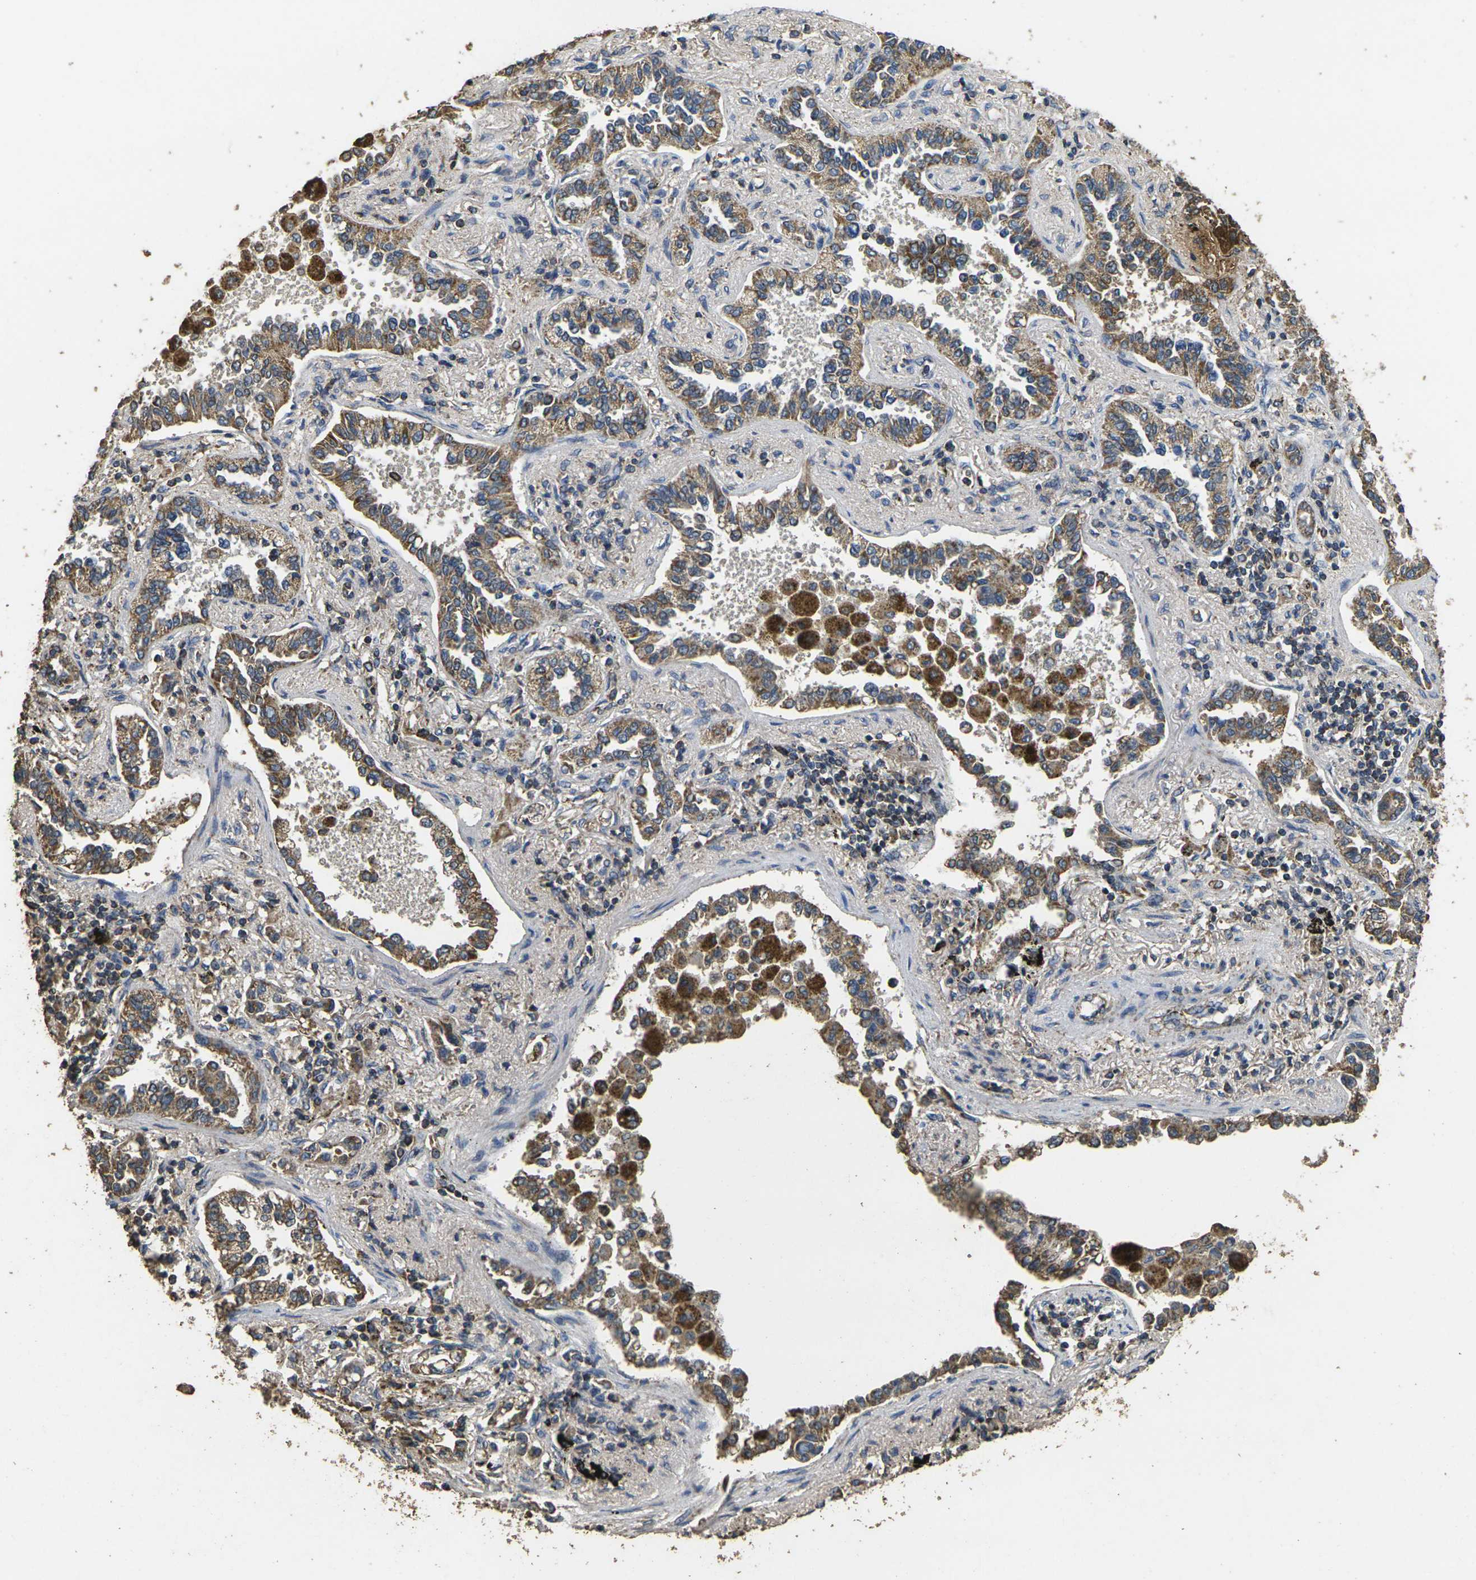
{"staining": {"intensity": "moderate", "quantity": ">75%", "location": "cytoplasmic/membranous"}, "tissue": "lung cancer", "cell_type": "Tumor cells", "image_type": "cancer", "snomed": [{"axis": "morphology", "description": "Normal tissue, NOS"}, {"axis": "morphology", "description": "Adenocarcinoma, NOS"}, {"axis": "topography", "description": "Lung"}], "caption": "Immunohistochemical staining of human lung cancer (adenocarcinoma) shows medium levels of moderate cytoplasmic/membranous protein positivity in about >75% of tumor cells.", "gene": "MAPK11", "patient": {"sex": "male", "age": 59}}